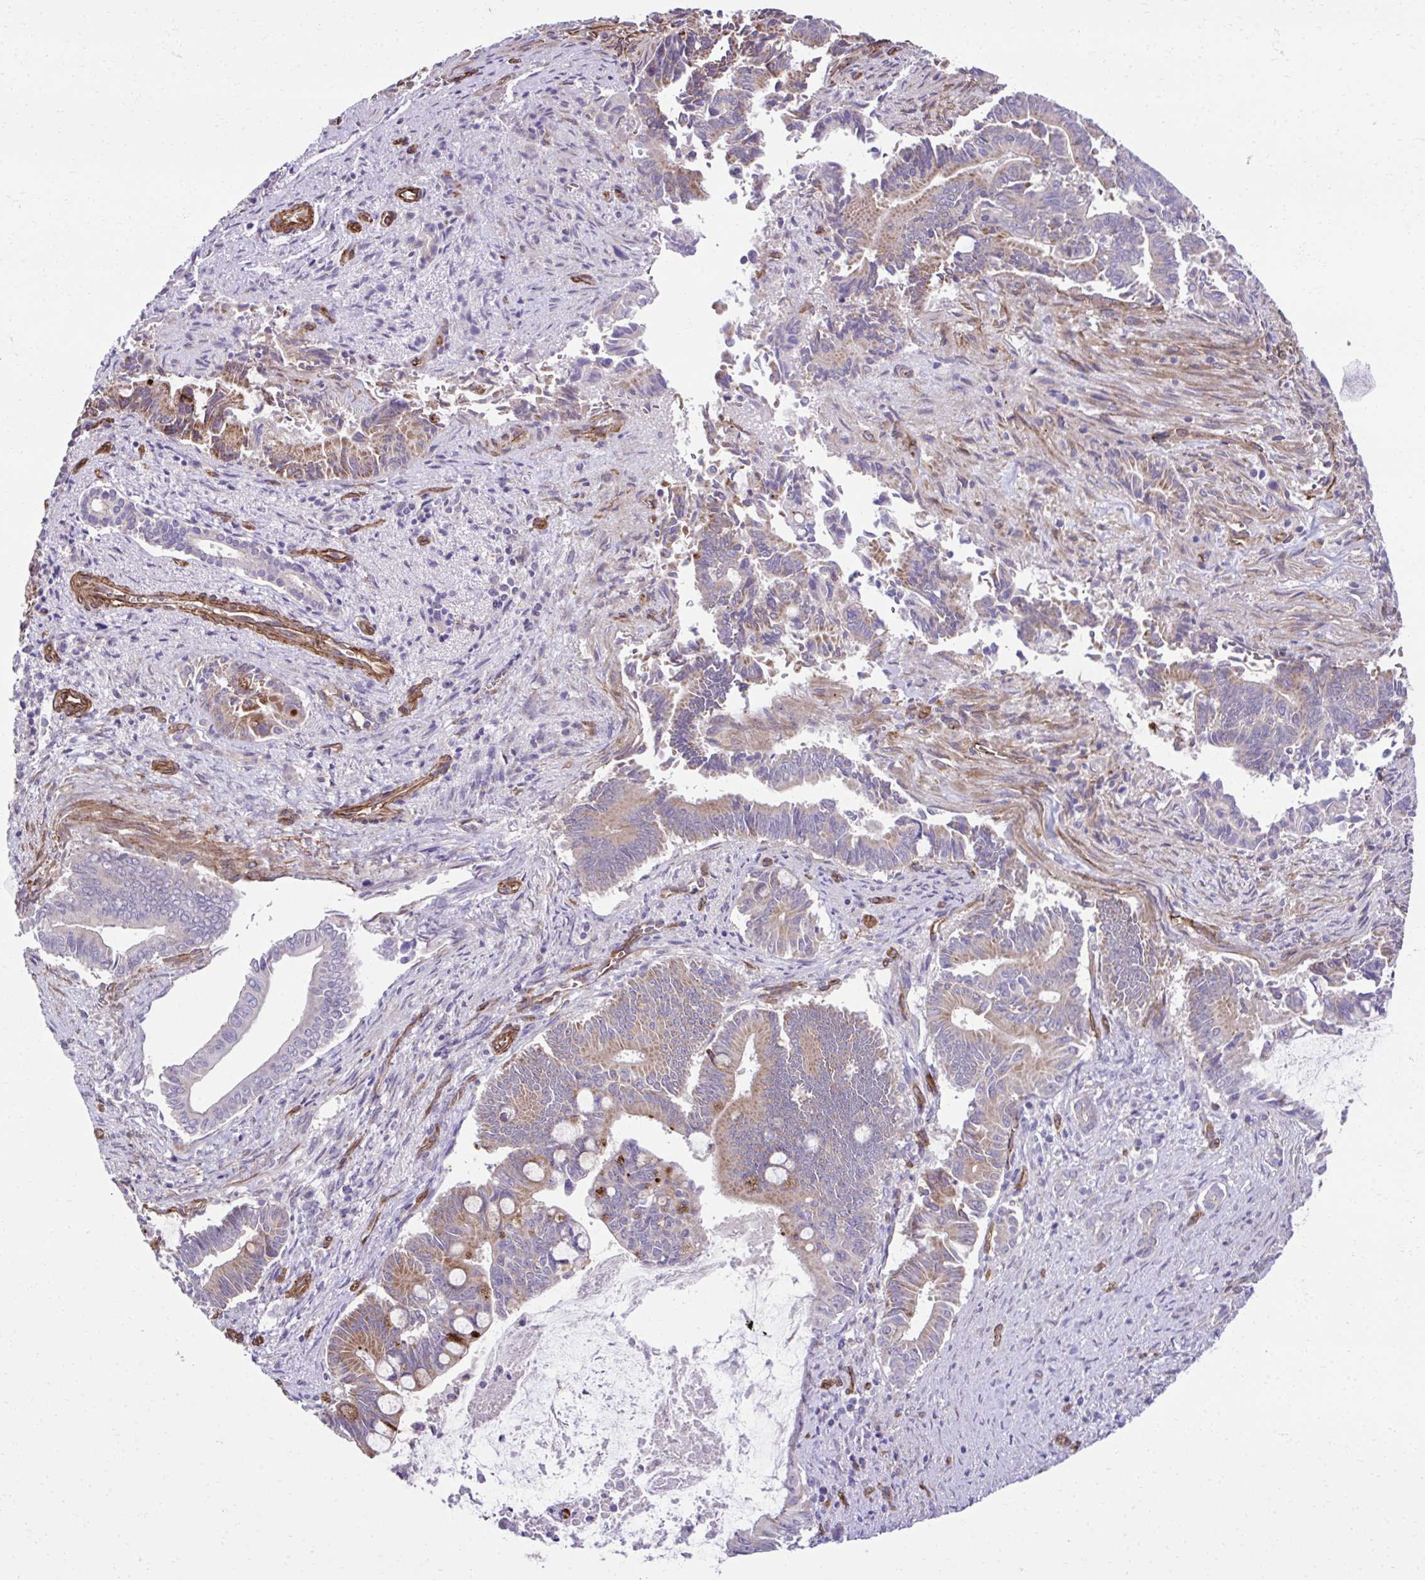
{"staining": {"intensity": "moderate", "quantity": "25%-75%", "location": "cytoplasmic/membranous"}, "tissue": "pancreatic cancer", "cell_type": "Tumor cells", "image_type": "cancer", "snomed": [{"axis": "morphology", "description": "Adenocarcinoma, NOS"}, {"axis": "topography", "description": "Pancreas"}], "caption": "Protein expression analysis of human adenocarcinoma (pancreatic) reveals moderate cytoplasmic/membranous positivity in approximately 25%-75% of tumor cells.", "gene": "TRIM52", "patient": {"sex": "male", "age": 68}}